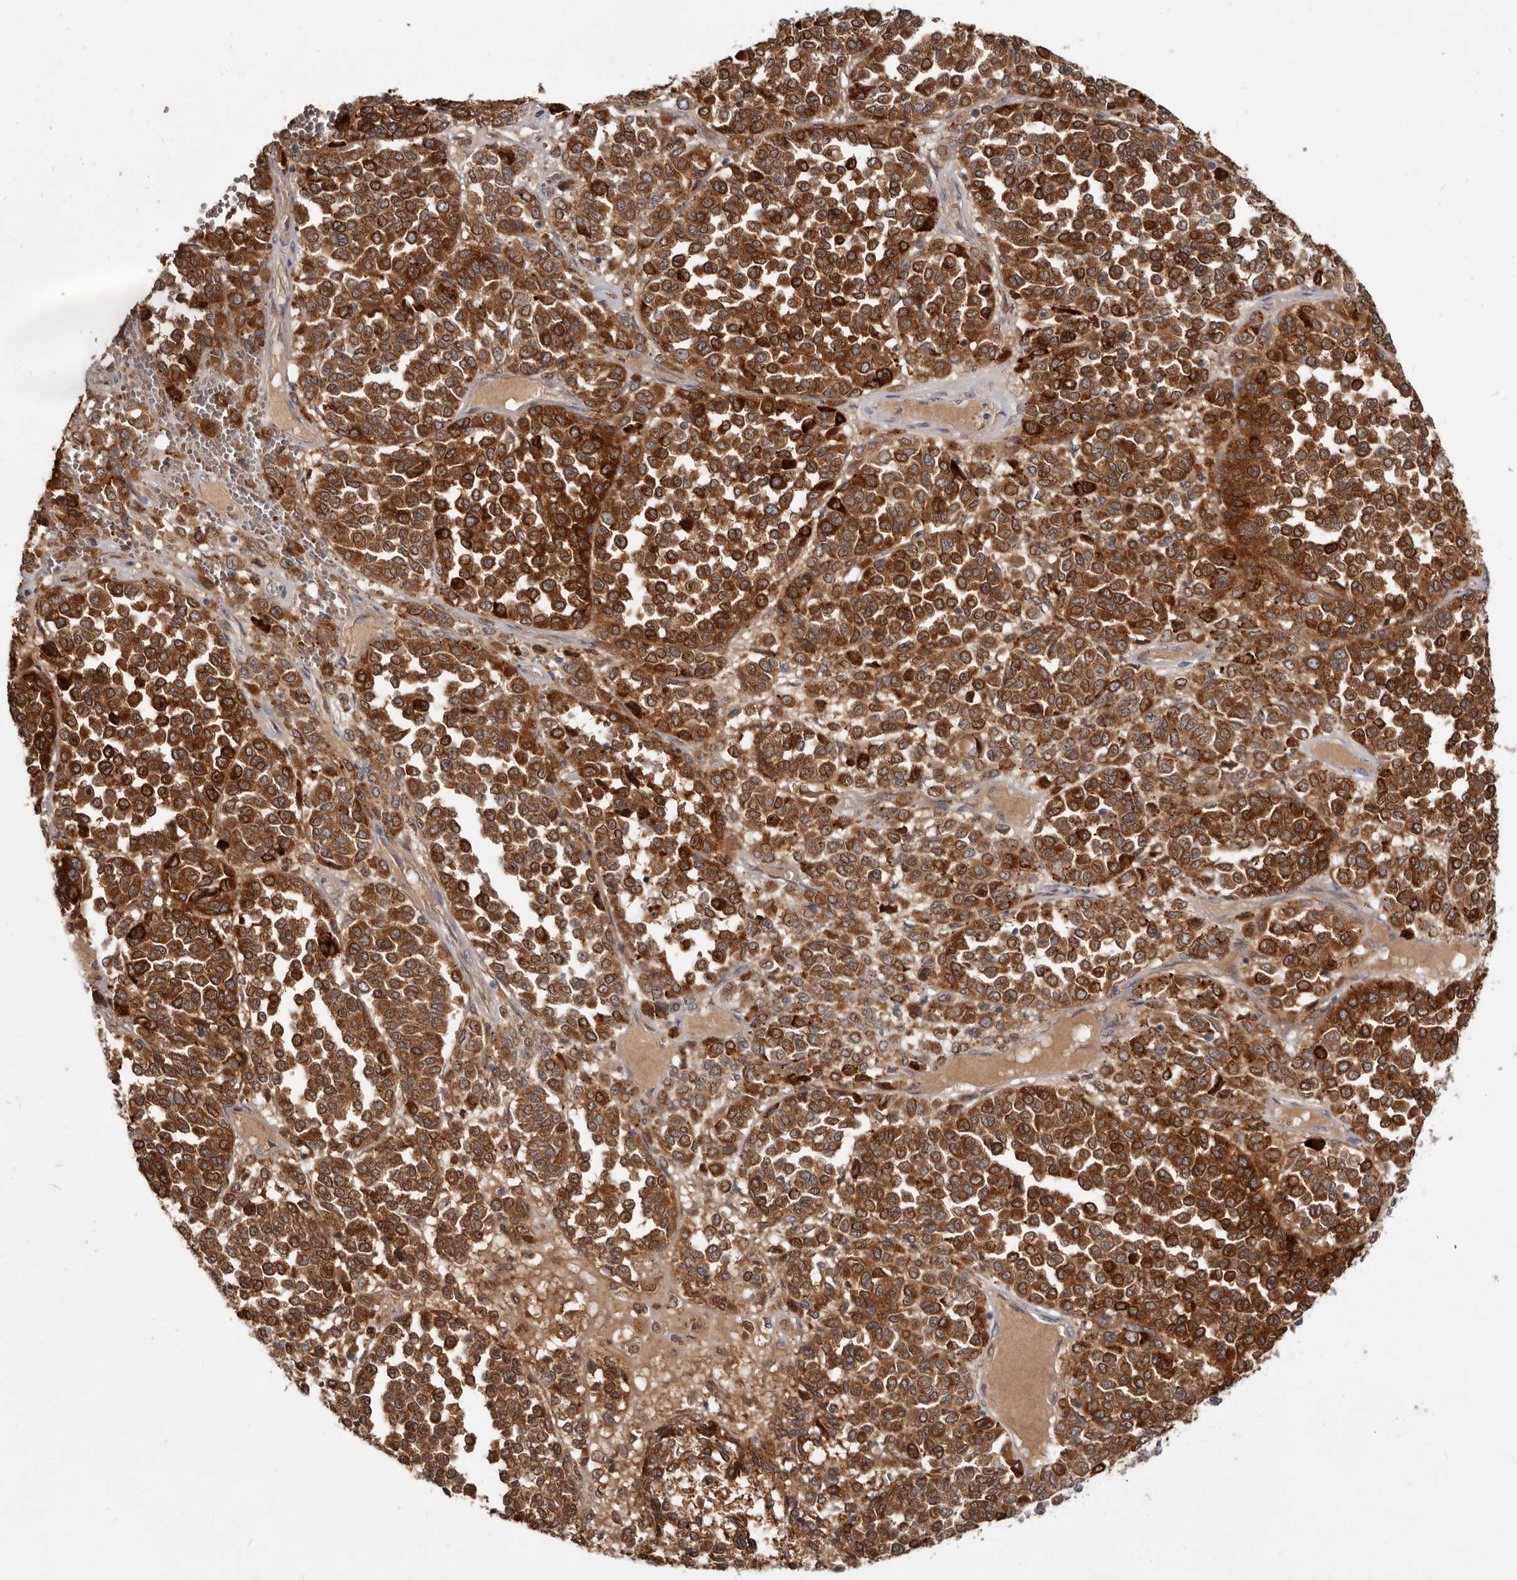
{"staining": {"intensity": "strong", "quantity": ">75%", "location": "cytoplasmic/membranous"}, "tissue": "melanoma", "cell_type": "Tumor cells", "image_type": "cancer", "snomed": [{"axis": "morphology", "description": "Malignant melanoma, Metastatic site"}, {"axis": "topography", "description": "Pancreas"}], "caption": "Melanoma was stained to show a protein in brown. There is high levels of strong cytoplasmic/membranous staining in about >75% of tumor cells. (DAB = brown stain, brightfield microscopy at high magnification).", "gene": "NENF", "patient": {"sex": "female", "age": 30}}